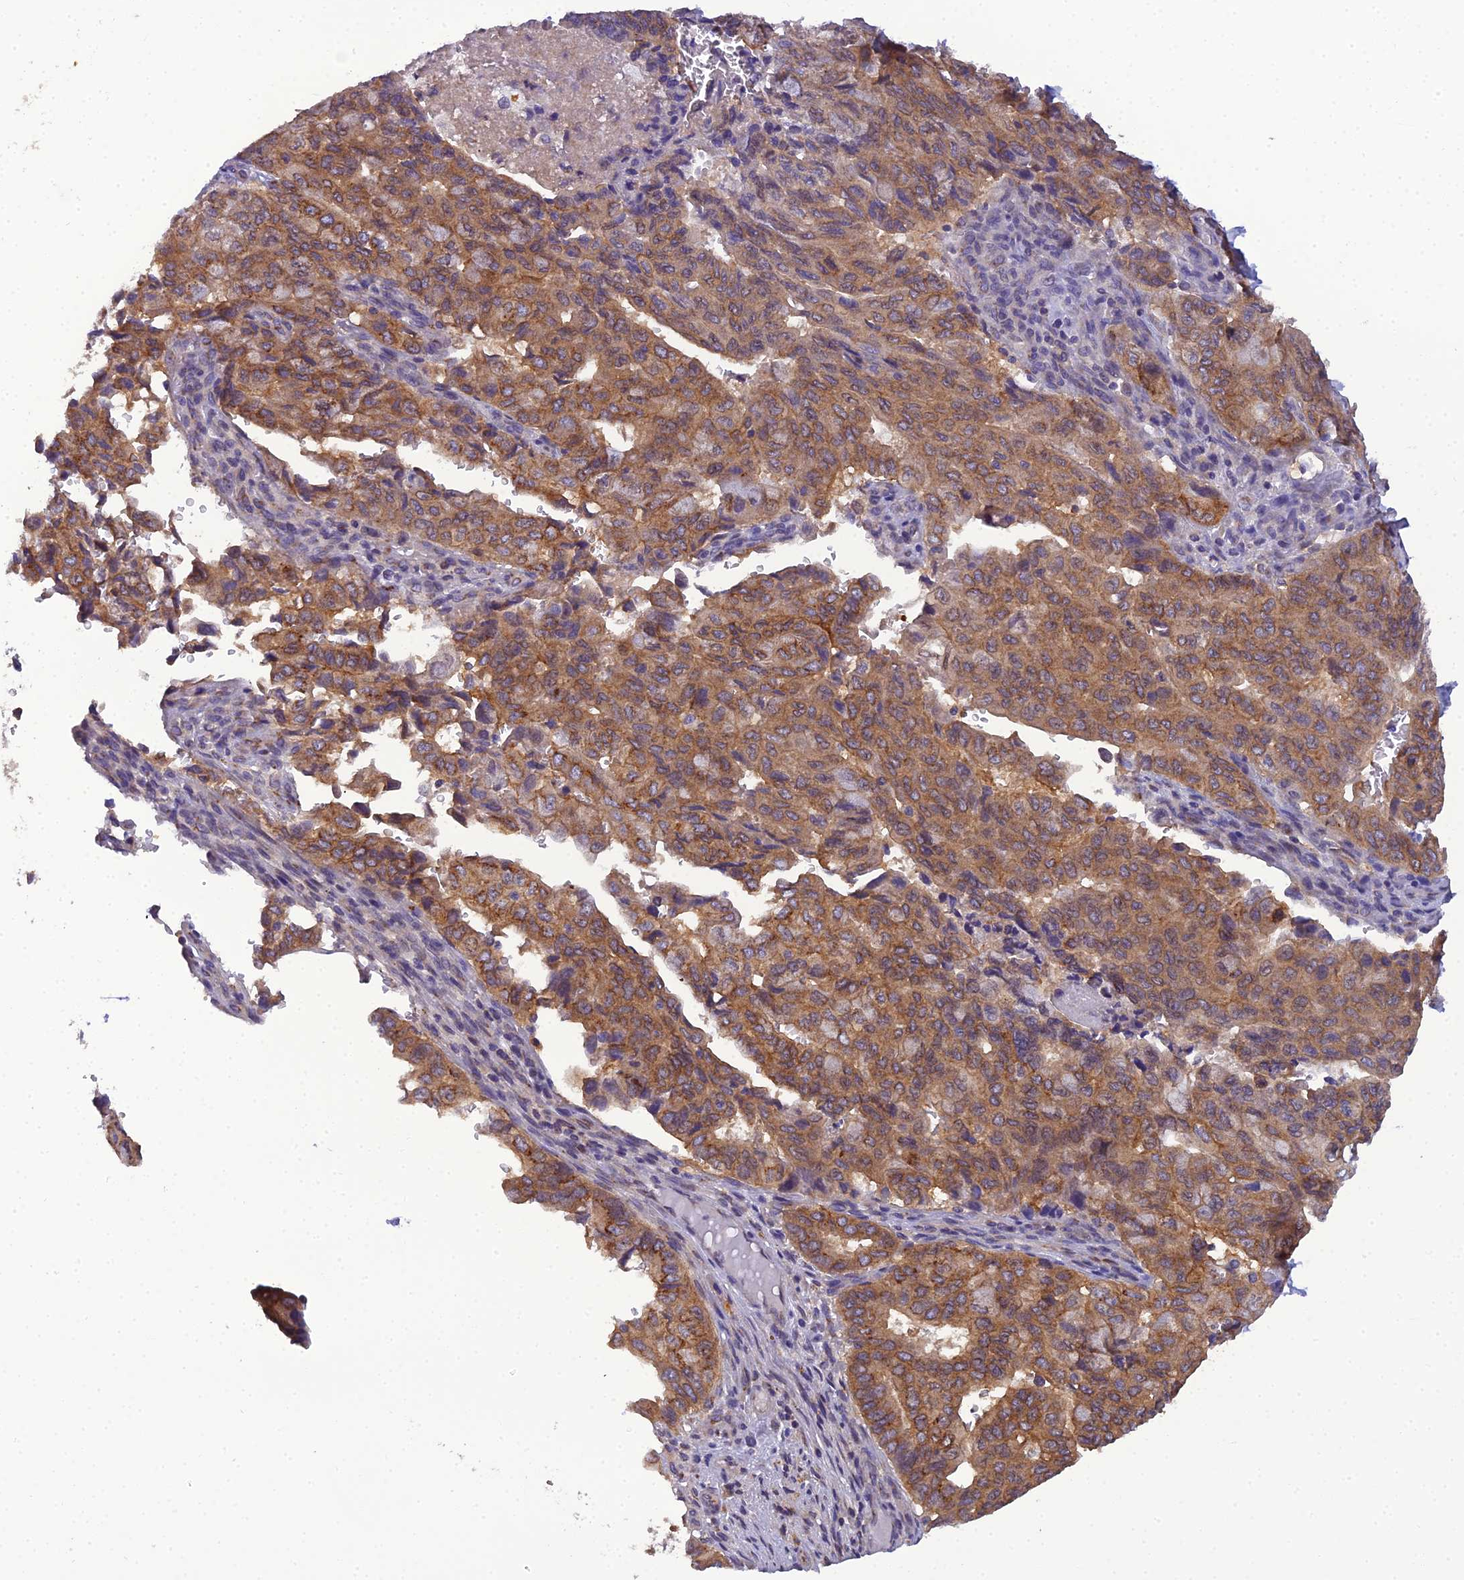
{"staining": {"intensity": "moderate", "quantity": ">75%", "location": "cytoplasmic/membranous"}, "tissue": "pancreatic cancer", "cell_type": "Tumor cells", "image_type": "cancer", "snomed": [{"axis": "morphology", "description": "Adenocarcinoma, NOS"}, {"axis": "topography", "description": "Pancreas"}], "caption": "This histopathology image shows immunohistochemistry (IHC) staining of human pancreatic cancer, with medium moderate cytoplasmic/membranous expression in approximately >75% of tumor cells.", "gene": "GOLPH3", "patient": {"sex": "male", "age": 51}}